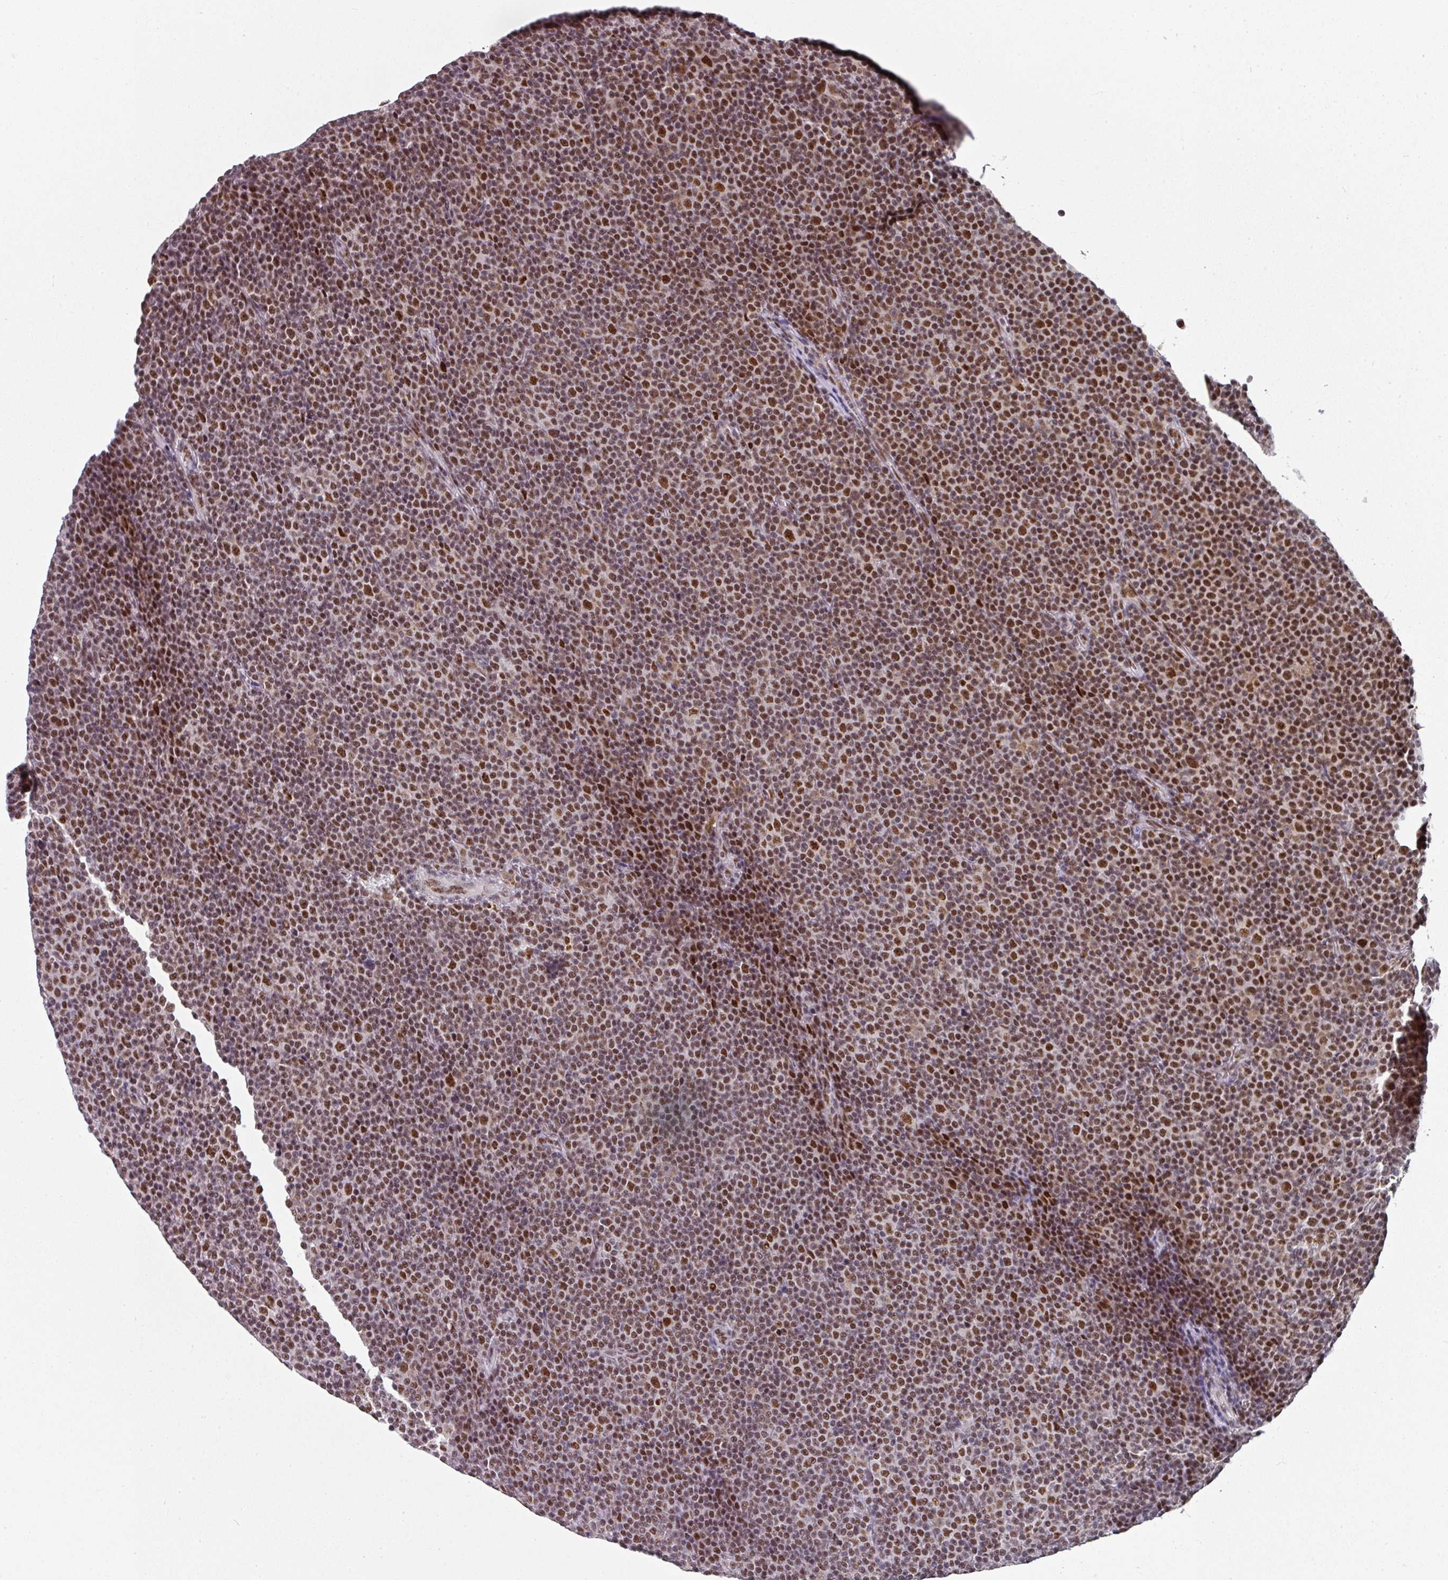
{"staining": {"intensity": "moderate", "quantity": ">75%", "location": "nuclear"}, "tissue": "lymphoma", "cell_type": "Tumor cells", "image_type": "cancer", "snomed": [{"axis": "morphology", "description": "Malignant lymphoma, non-Hodgkin's type, Low grade"}, {"axis": "topography", "description": "Lymph node"}], "caption": "High-power microscopy captured an IHC image of low-grade malignant lymphoma, non-Hodgkin's type, revealing moderate nuclear staining in about >75% of tumor cells. (DAB IHC with brightfield microscopy, high magnification).", "gene": "RAD50", "patient": {"sex": "female", "age": 67}}